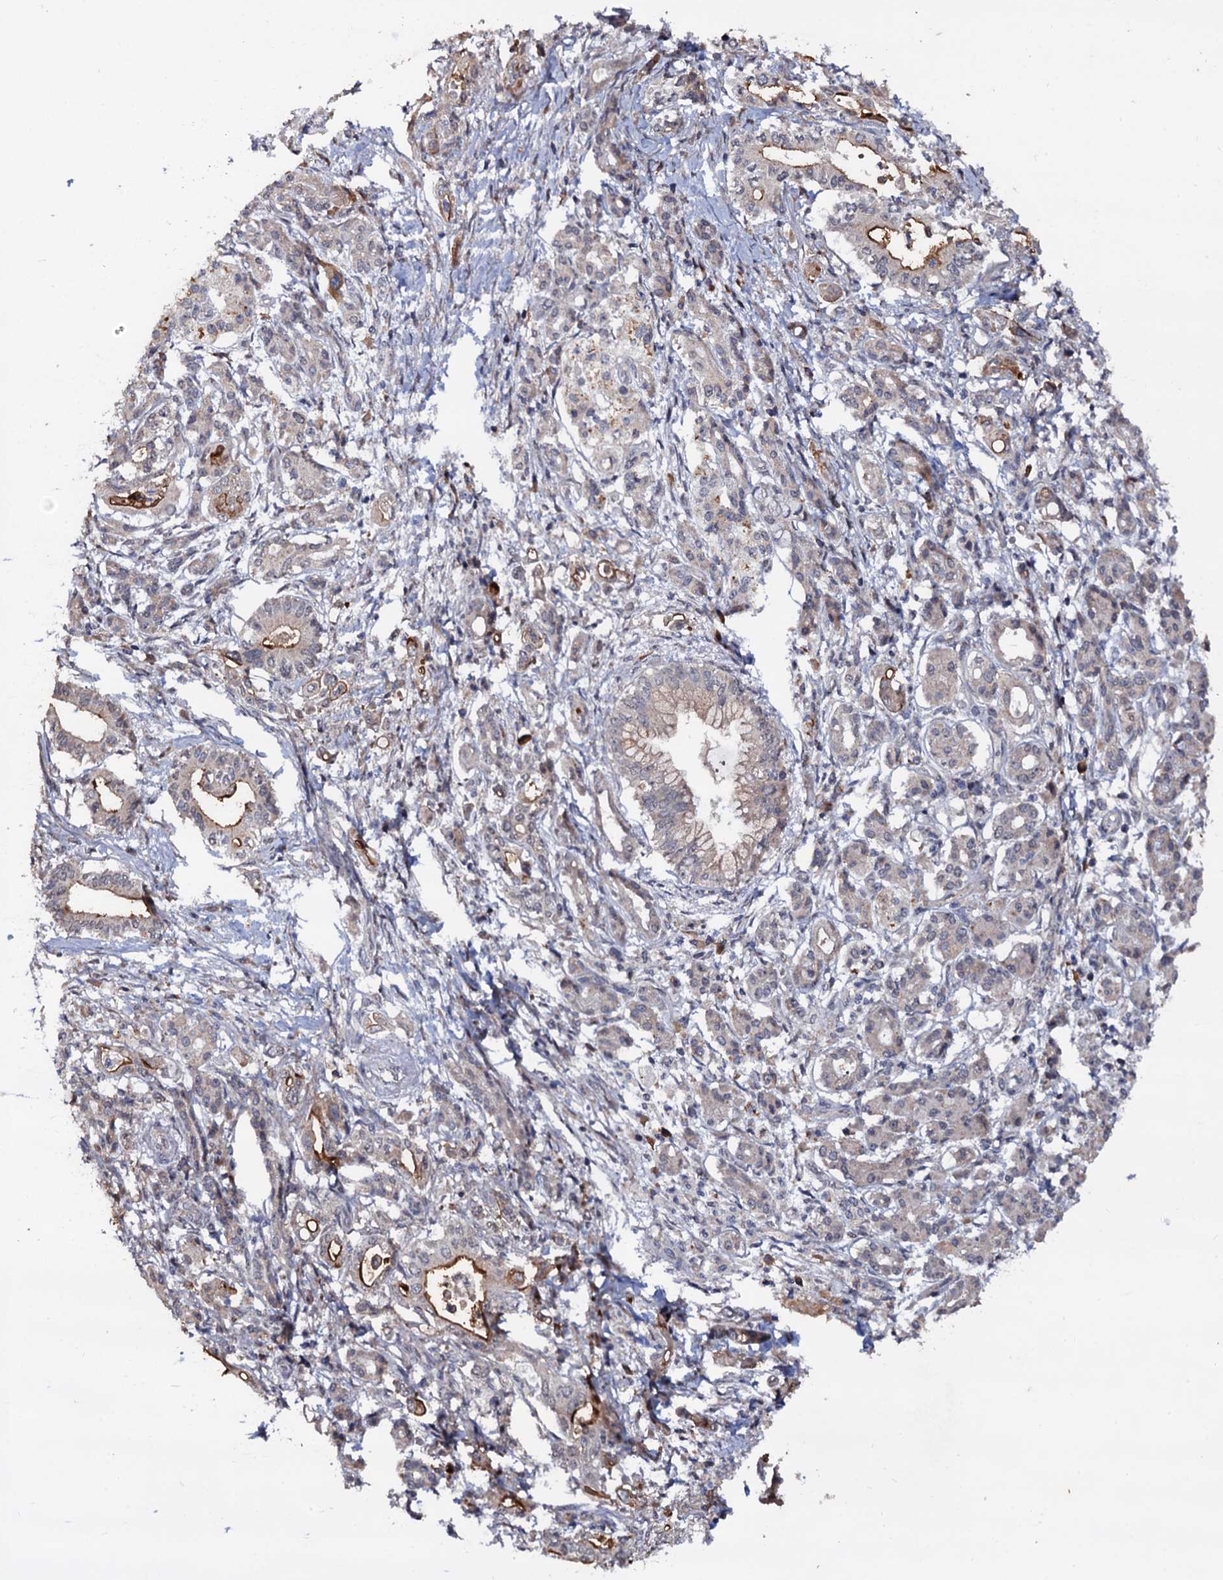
{"staining": {"intensity": "moderate", "quantity": "<25%", "location": "cytoplasmic/membranous"}, "tissue": "pancreatic cancer", "cell_type": "Tumor cells", "image_type": "cancer", "snomed": [{"axis": "morphology", "description": "Adenocarcinoma, NOS"}, {"axis": "topography", "description": "Pancreas"}], "caption": "Immunohistochemical staining of human pancreatic cancer (adenocarcinoma) shows low levels of moderate cytoplasmic/membranous expression in about <25% of tumor cells. The protein of interest is shown in brown color, while the nuclei are stained blue.", "gene": "LRRC63", "patient": {"sex": "female", "age": 66}}